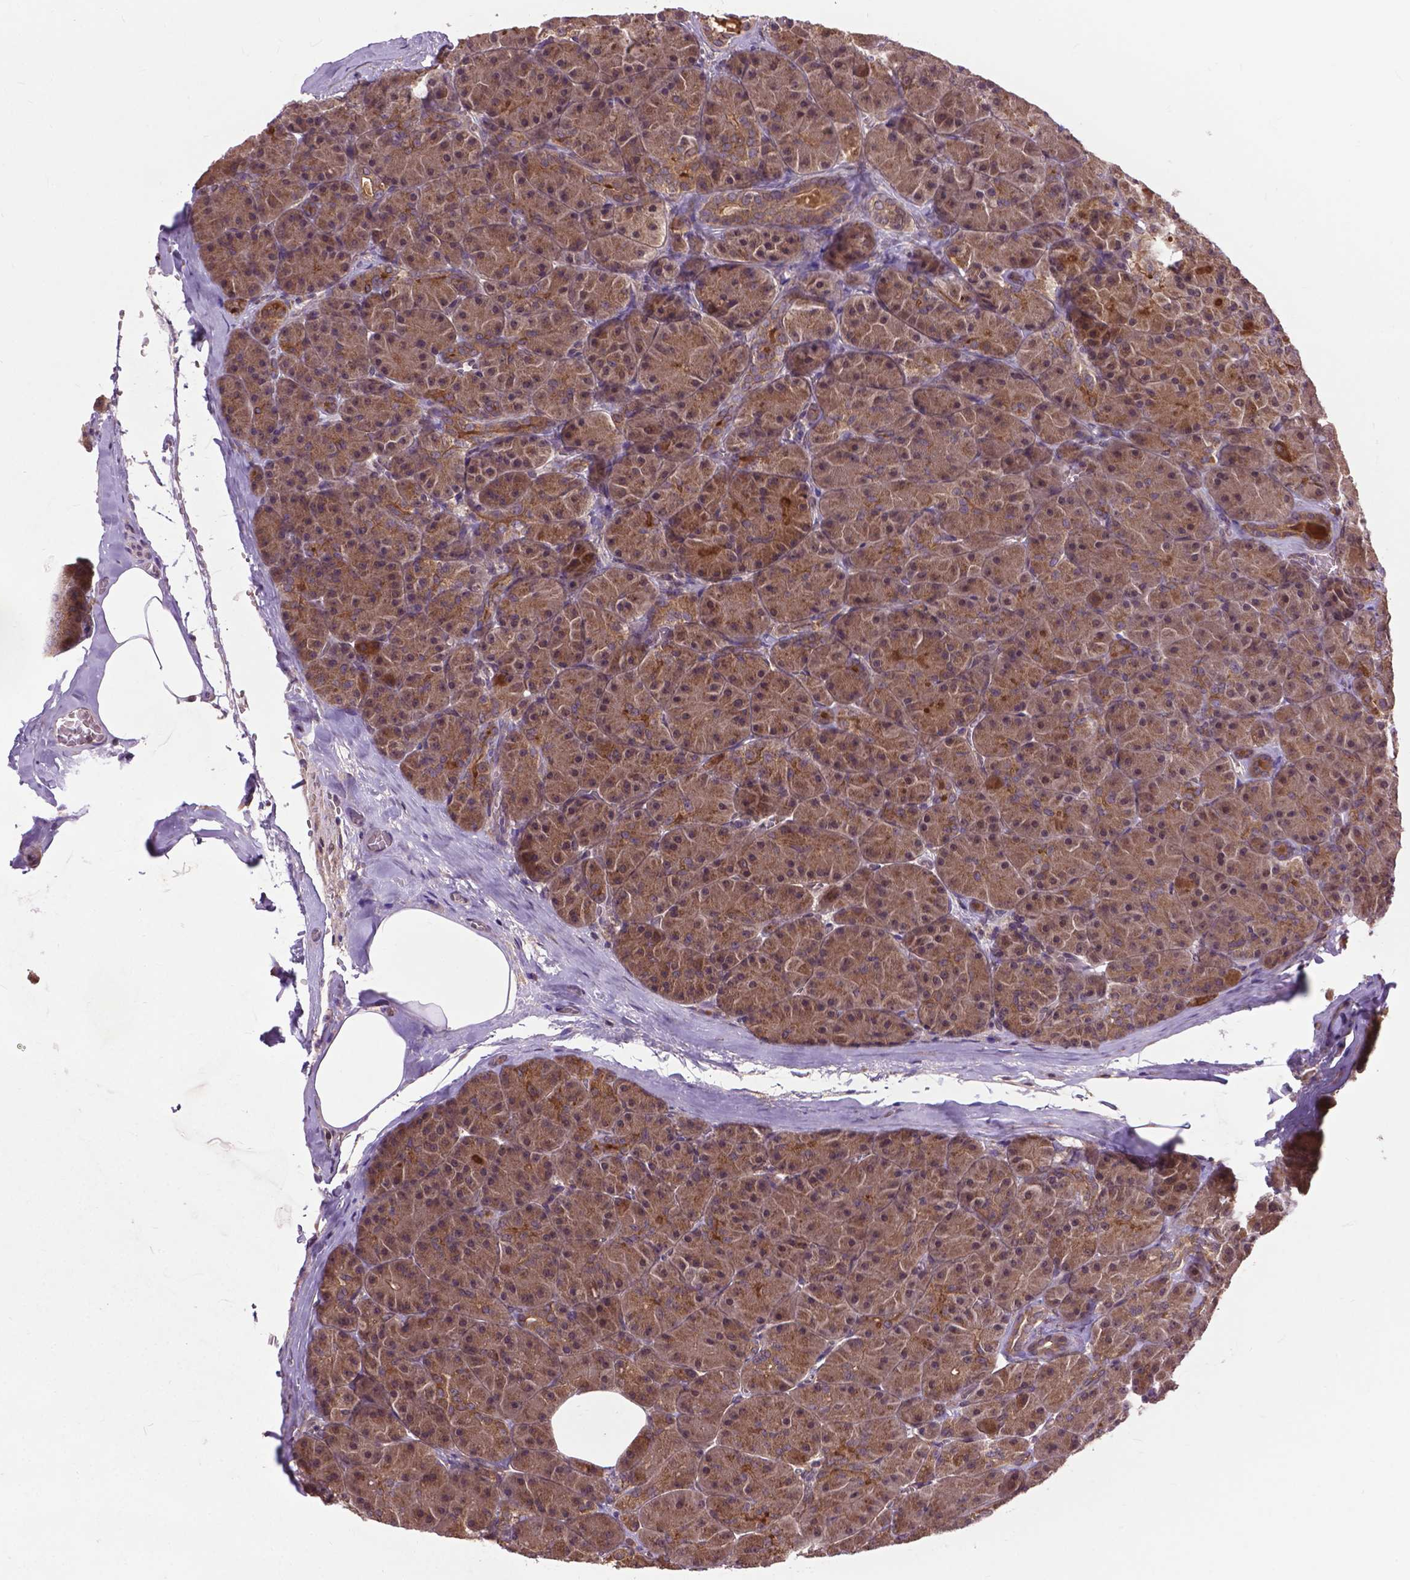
{"staining": {"intensity": "moderate", "quantity": ">75%", "location": "cytoplasmic/membranous"}, "tissue": "pancreas", "cell_type": "Exocrine glandular cells", "image_type": "normal", "snomed": [{"axis": "morphology", "description": "Normal tissue, NOS"}, {"axis": "topography", "description": "Pancreas"}], "caption": "Protein analysis of unremarkable pancreas displays moderate cytoplasmic/membranous staining in approximately >75% of exocrine glandular cells. (DAB = brown stain, brightfield microscopy at high magnification).", "gene": "ZNF616", "patient": {"sex": "male", "age": 57}}